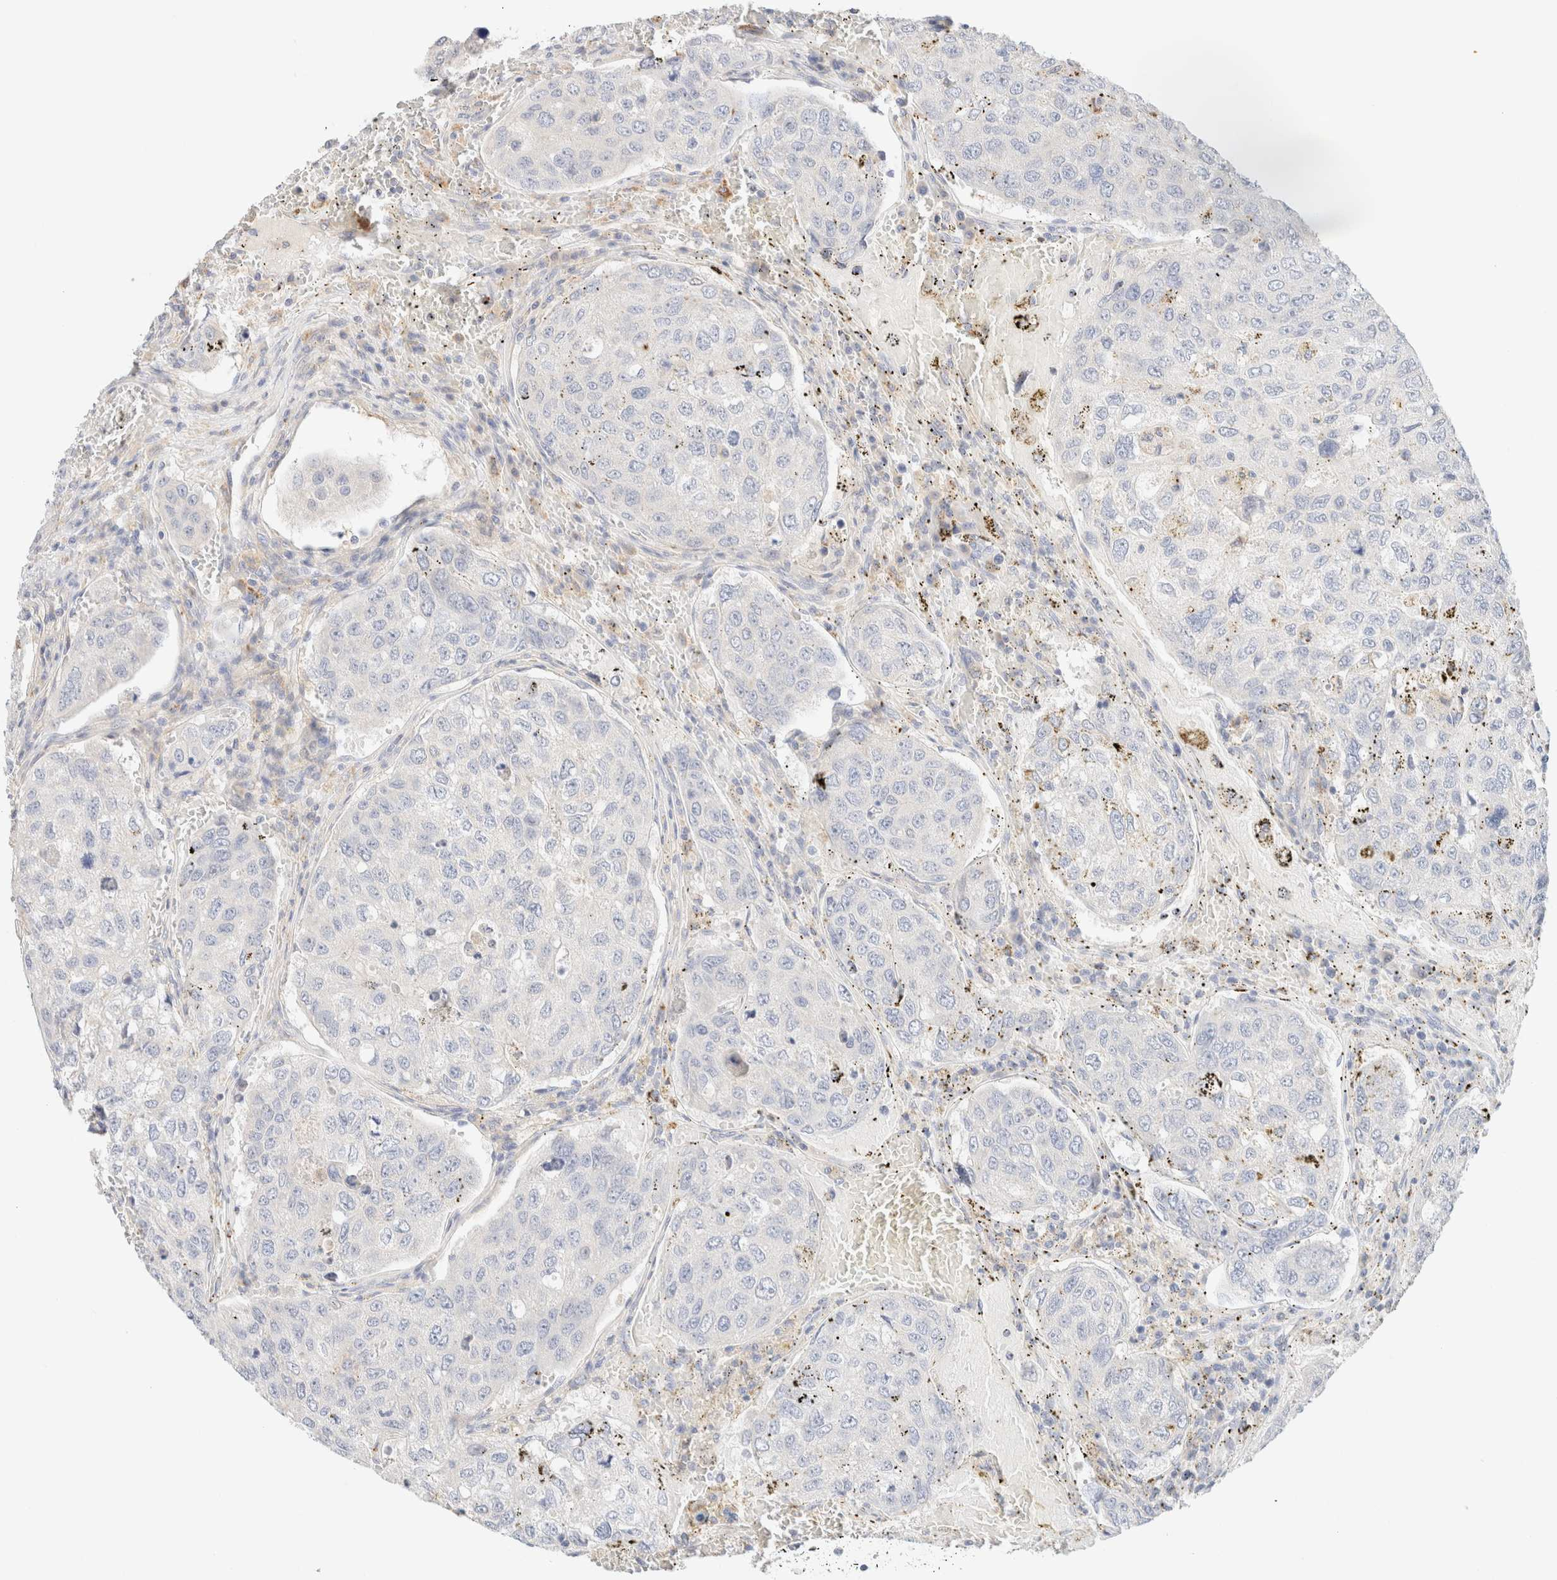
{"staining": {"intensity": "negative", "quantity": "none", "location": "none"}, "tissue": "urothelial cancer", "cell_type": "Tumor cells", "image_type": "cancer", "snomed": [{"axis": "morphology", "description": "Urothelial carcinoma, High grade"}, {"axis": "topography", "description": "Lymph node"}, {"axis": "topography", "description": "Urinary bladder"}], "caption": "Histopathology image shows no significant protein positivity in tumor cells of urothelial cancer. (DAB IHC visualized using brightfield microscopy, high magnification).", "gene": "SARM1", "patient": {"sex": "male", "age": 51}}